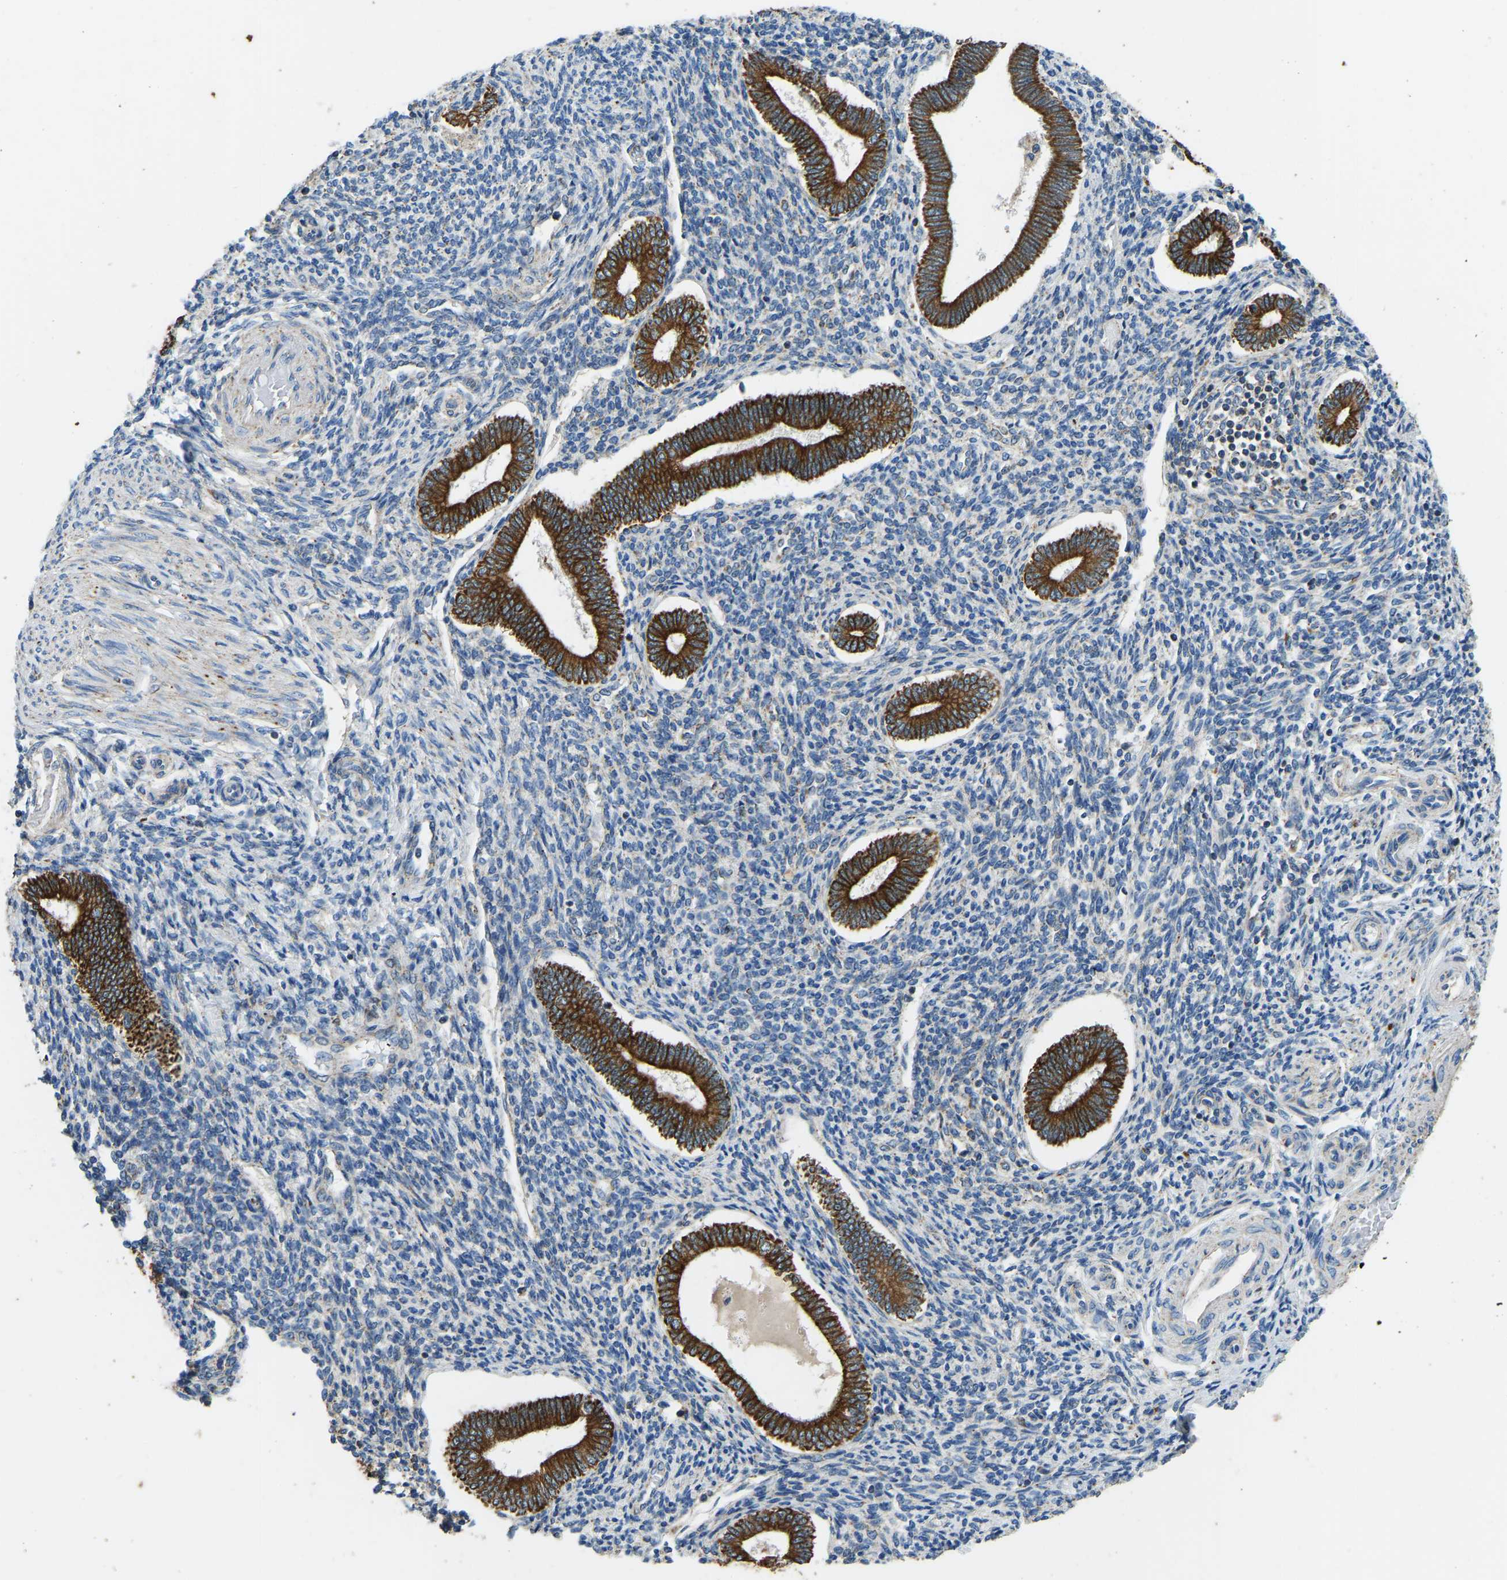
{"staining": {"intensity": "moderate", "quantity": "<25%", "location": "cytoplasmic/membranous"}, "tissue": "endometrium", "cell_type": "Cells in endometrial stroma", "image_type": "normal", "snomed": [{"axis": "morphology", "description": "Normal tissue, NOS"}, {"axis": "topography", "description": "Endometrium"}], "caption": "Moderate cytoplasmic/membranous positivity for a protein is seen in about <25% of cells in endometrial stroma of normal endometrium using IHC.", "gene": "ZNF200", "patient": {"sex": "female", "age": 42}}